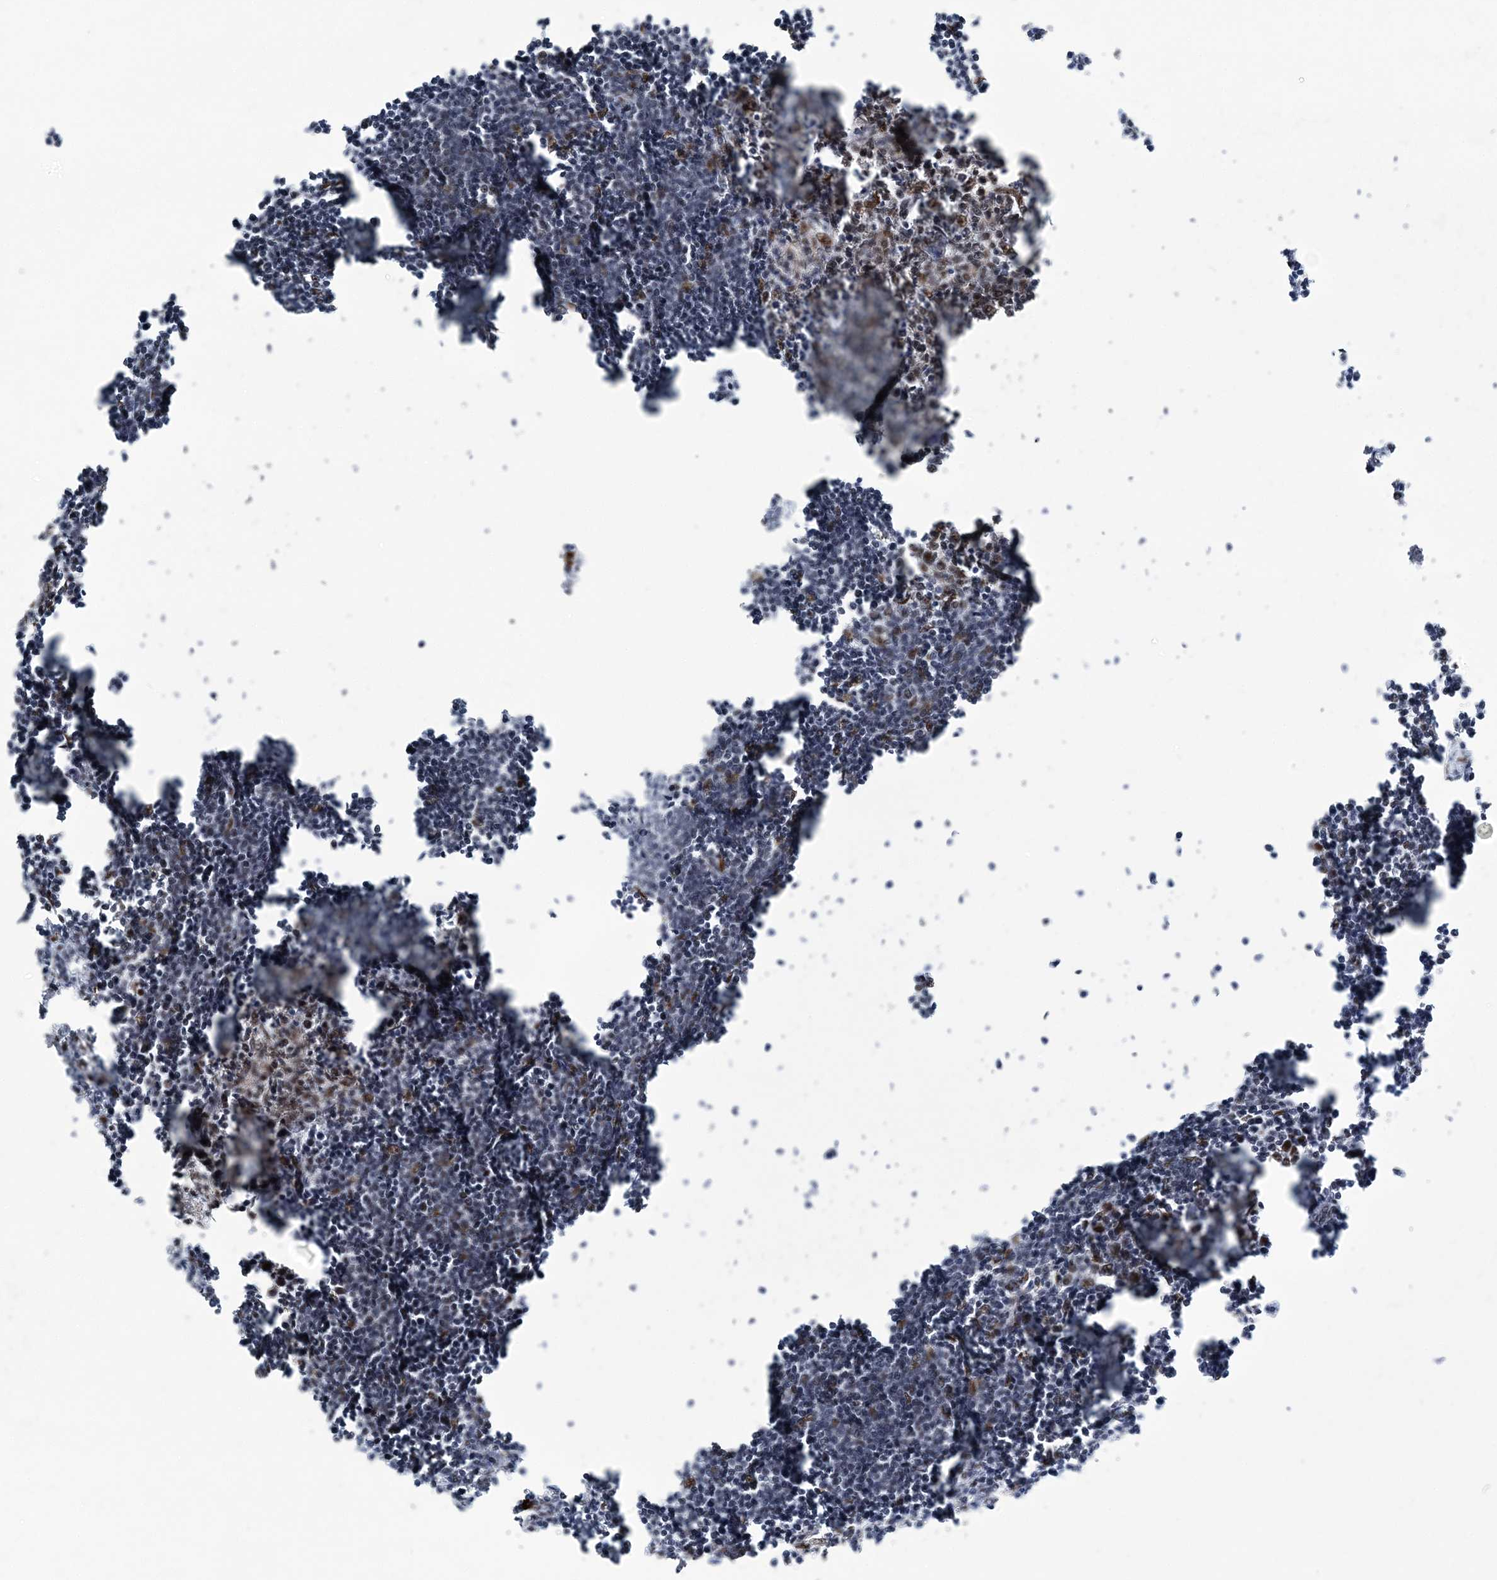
{"staining": {"intensity": "moderate", "quantity": ">75%", "location": "nuclear"}, "tissue": "lymph node", "cell_type": "Germinal center cells", "image_type": "normal", "snomed": [{"axis": "morphology", "description": "Normal tissue, NOS"}, {"axis": "morphology", "description": "Malignant melanoma, Metastatic site"}, {"axis": "topography", "description": "Lymph node"}], "caption": "The immunohistochemical stain labels moderate nuclear positivity in germinal center cells of normal lymph node.", "gene": "ZBTB7A", "patient": {"sex": "male", "age": 41}}